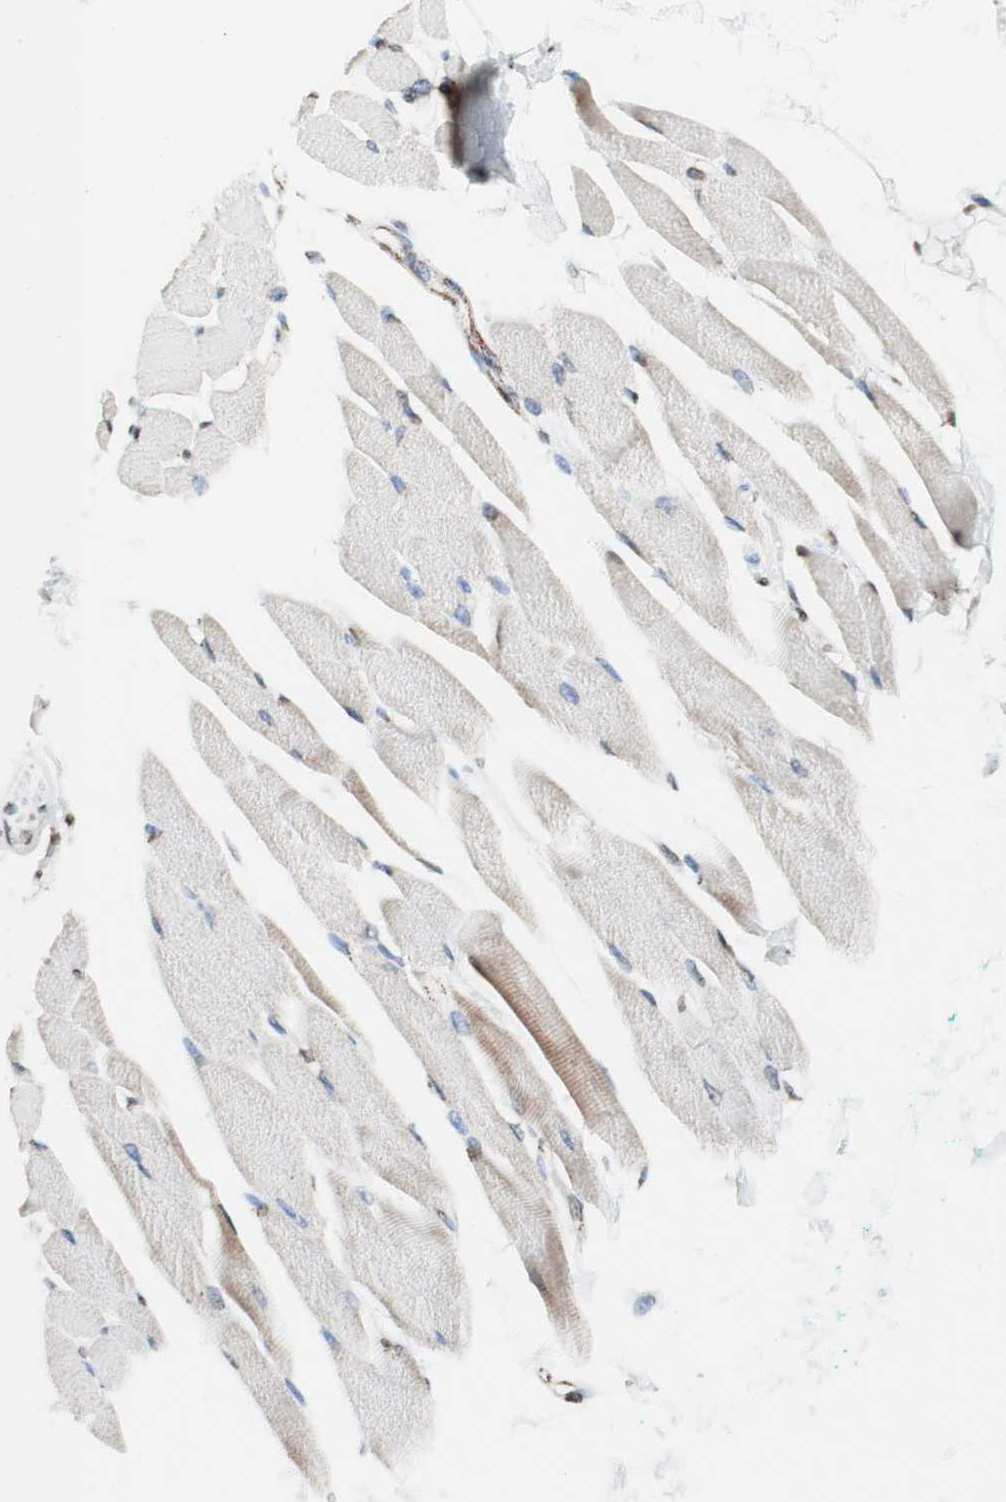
{"staining": {"intensity": "strong", "quantity": ">75%", "location": "cytoplasmic/membranous,nuclear"}, "tissue": "skeletal muscle", "cell_type": "Myocytes", "image_type": "normal", "snomed": [{"axis": "morphology", "description": "Normal tissue, NOS"}, {"axis": "topography", "description": "Skeletal muscle"}, {"axis": "topography", "description": "Oral tissue"}, {"axis": "topography", "description": "Peripheral nerve tissue"}], "caption": "Myocytes display strong cytoplasmic/membranous,nuclear expression in approximately >75% of cells in unremarkable skeletal muscle. The protein is shown in brown color, while the nuclei are stained blue.", "gene": "NCAPD2", "patient": {"sex": "female", "age": 84}}